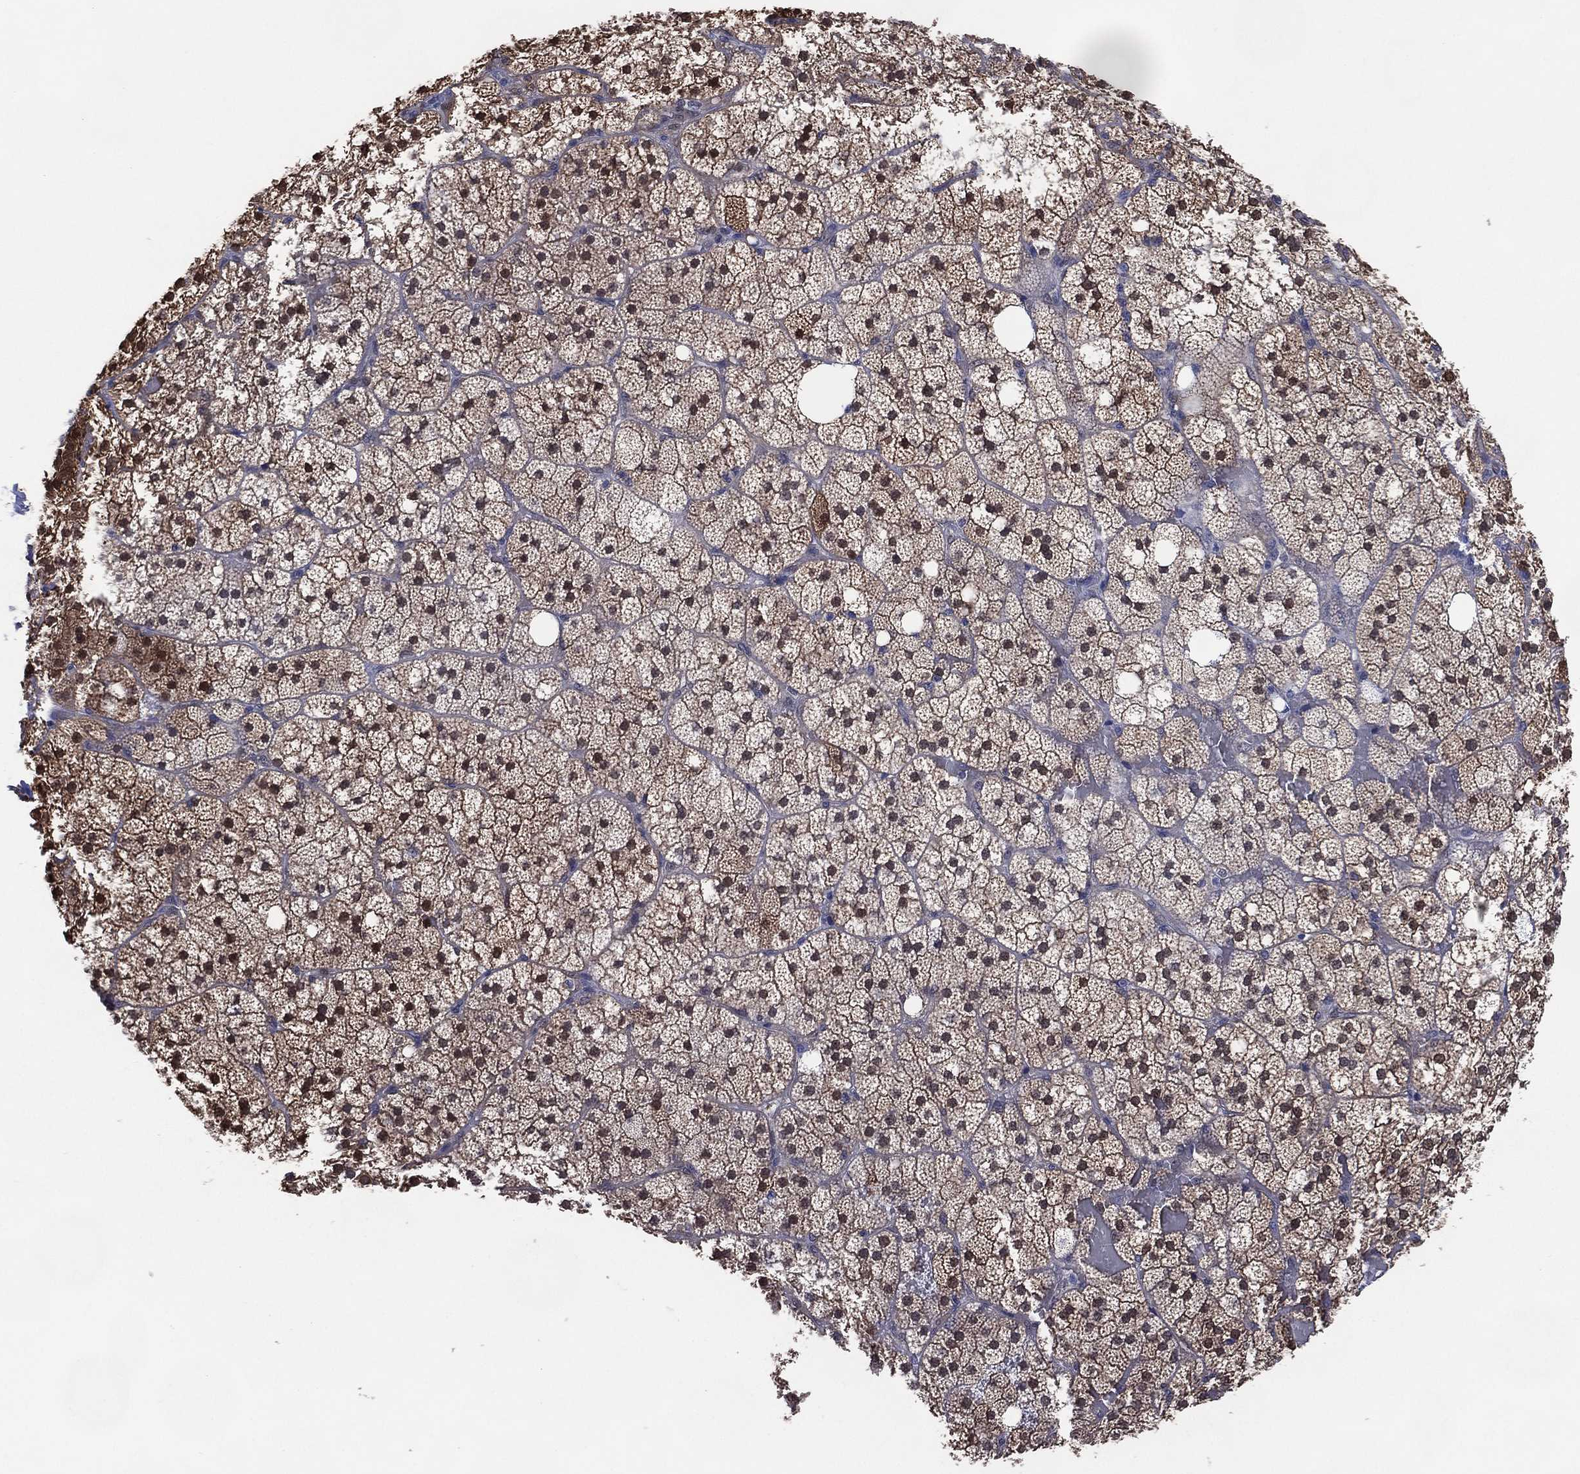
{"staining": {"intensity": "moderate", "quantity": "<25%", "location": "cytoplasmic/membranous,nuclear"}, "tissue": "adrenal gland", "cell_type": "Glandular cells", "image_type": "normal", "snomed": [{"axis": "morphology", "description": "Normal tissue, NOS"}, {"axis": "topography", "description": "Adrenal gland"}], "caption": "Brown immunohistochemical staining in benign human adrenal gland exhibits moderate cytoplasmic/membranous,nuclear staining in approximately <25% of glandular cells. (brown staining indicates protein expression, while blue staining denotes nuclei).", "gene": "AK1", "patient": {"sex": "male", "age": 53}}